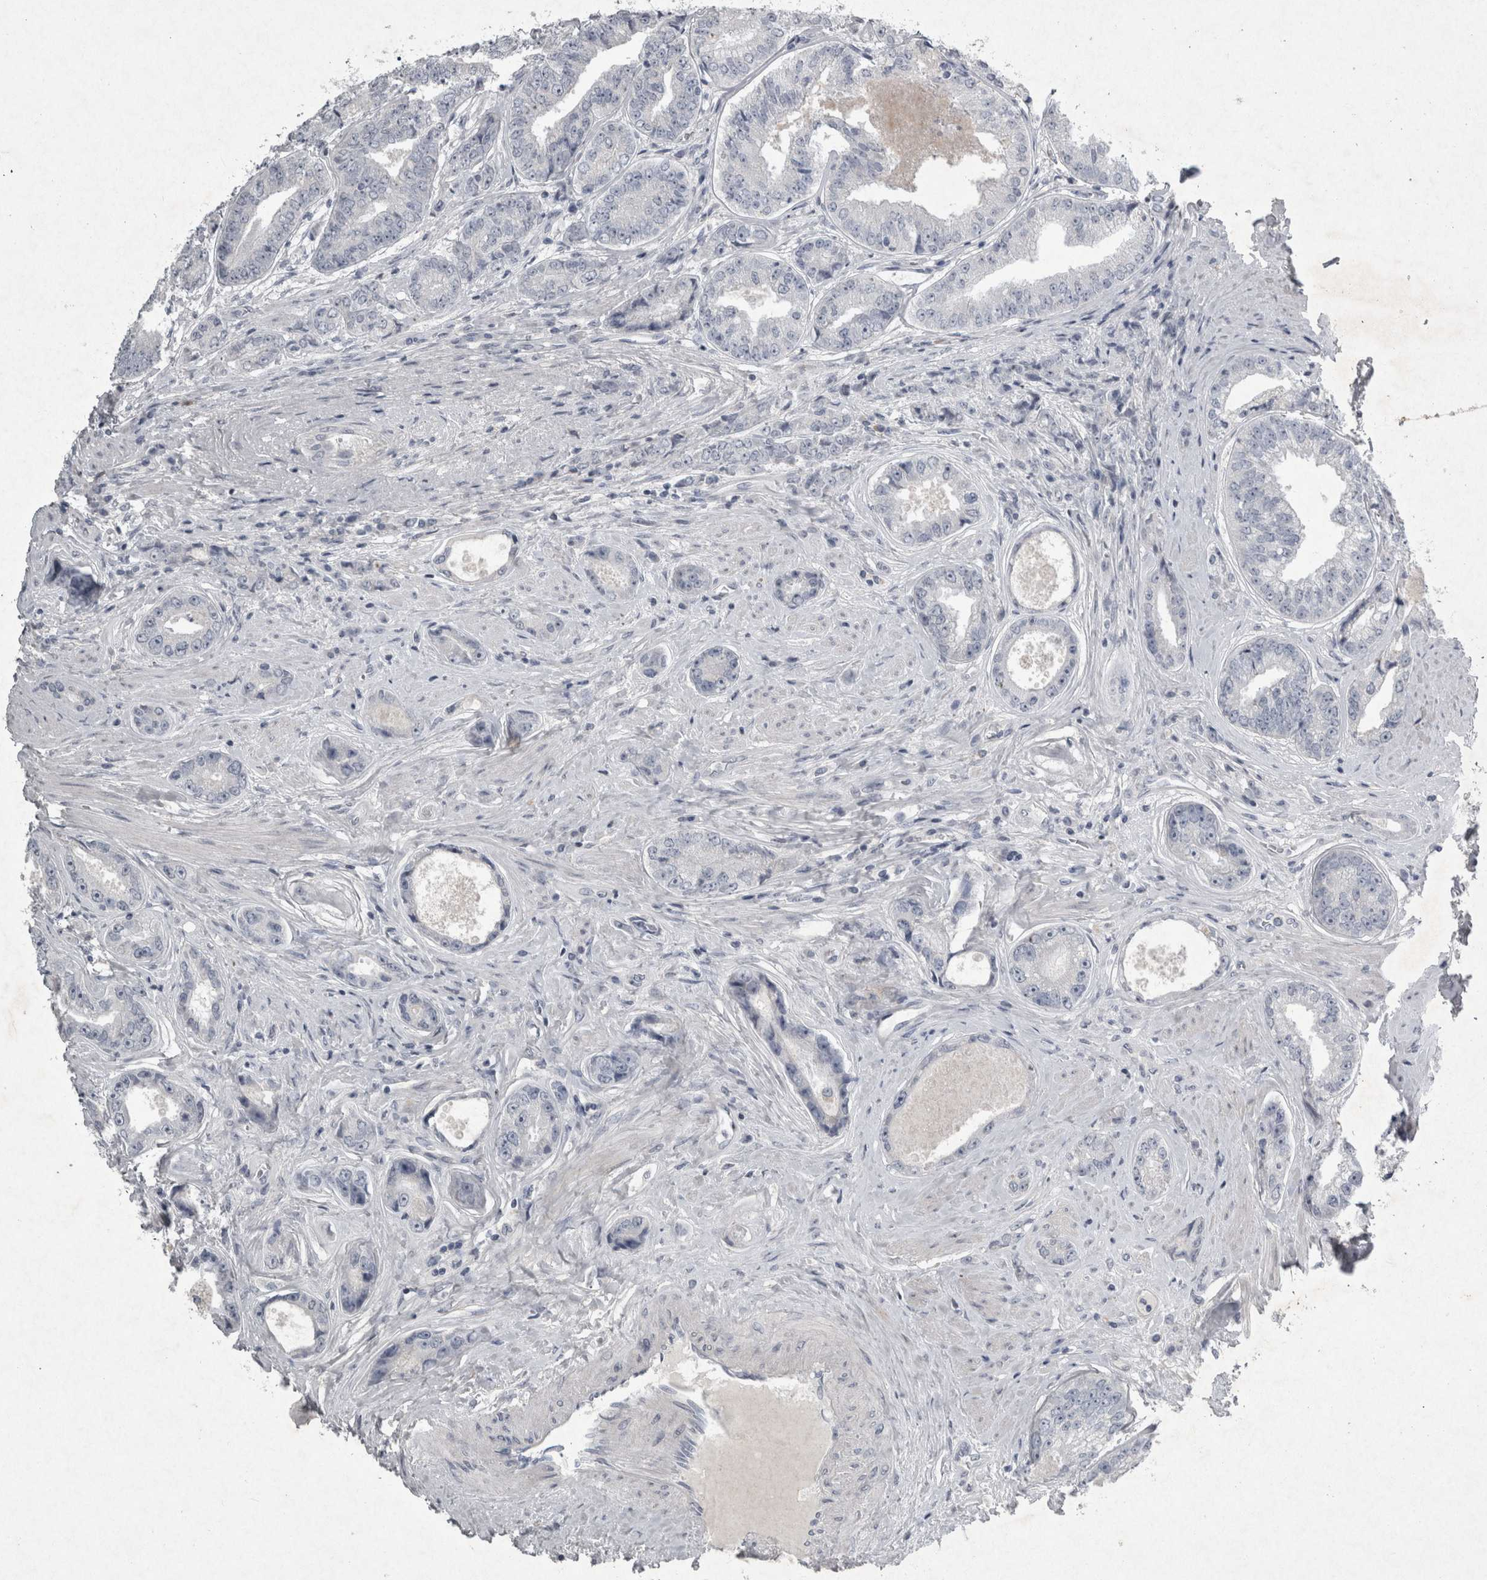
{"staining": {"intensity": "negative", "quantity": "none", "location": "none"}, "tissue": "prostate cancer", "cell_type": "Tumor cells", "image_type": "cancer", "snomed": [{"axis": "morphology", "description": "Adenocarcinoma, High grade"}, {"axis": "topography", "description": "Prostate"}], "caption": "The image shows no significant expression in tumor cells of adenocarcinoma (high-grade) (prostate).", "gene": "PDX1", "patient": {"sex": "male", "age": 61}}